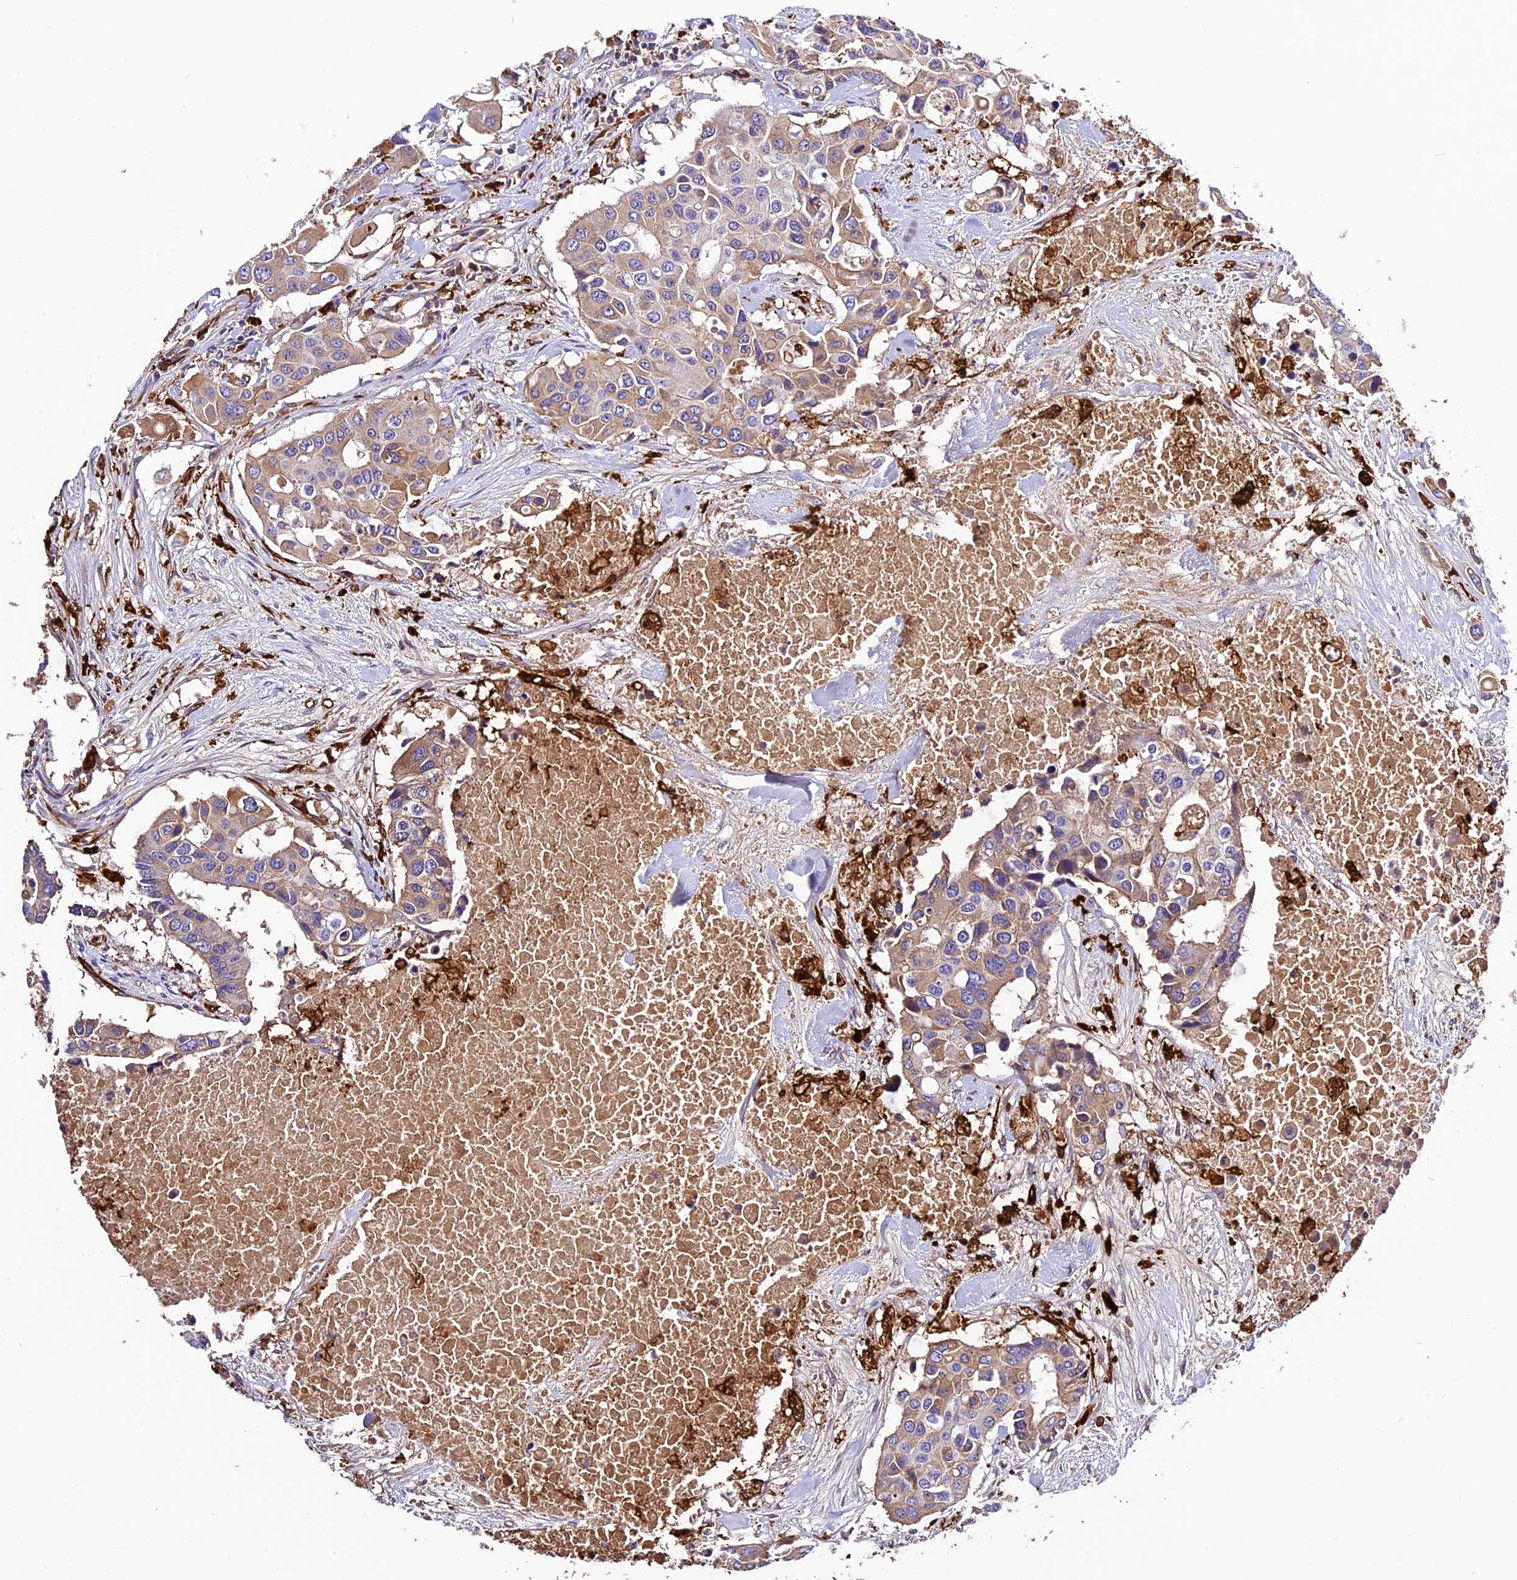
{"staining": {"intensity": "weak", "quantity": ">75%", "location": "cytoplasmic/membranous"}, "tissue": "colorectal cancer", "cell_type": "Tumor cells", "image_type": "cancer", "snomed": [{"axis": "morphology", "description": "Adenocarcinoma, NOS"}, {"axis": "topography", "description": "Colon"}], "caption": "Immunohistochemistry (IHC) staining of colorectal adenocarcinoma, which displays low levels of weak cytoplasmic/membranous staining in about >75% of tumor cells indicating weak cytoplasmic/membranous protein expression. The staining was performed using DAB (3,3'-diaminobenzidine) (brown) for protein detection and nuclei were counterstained in hematoxylin (blue).", "gene": "CILP2", "patient": {"sex": "male", "age": 77}}